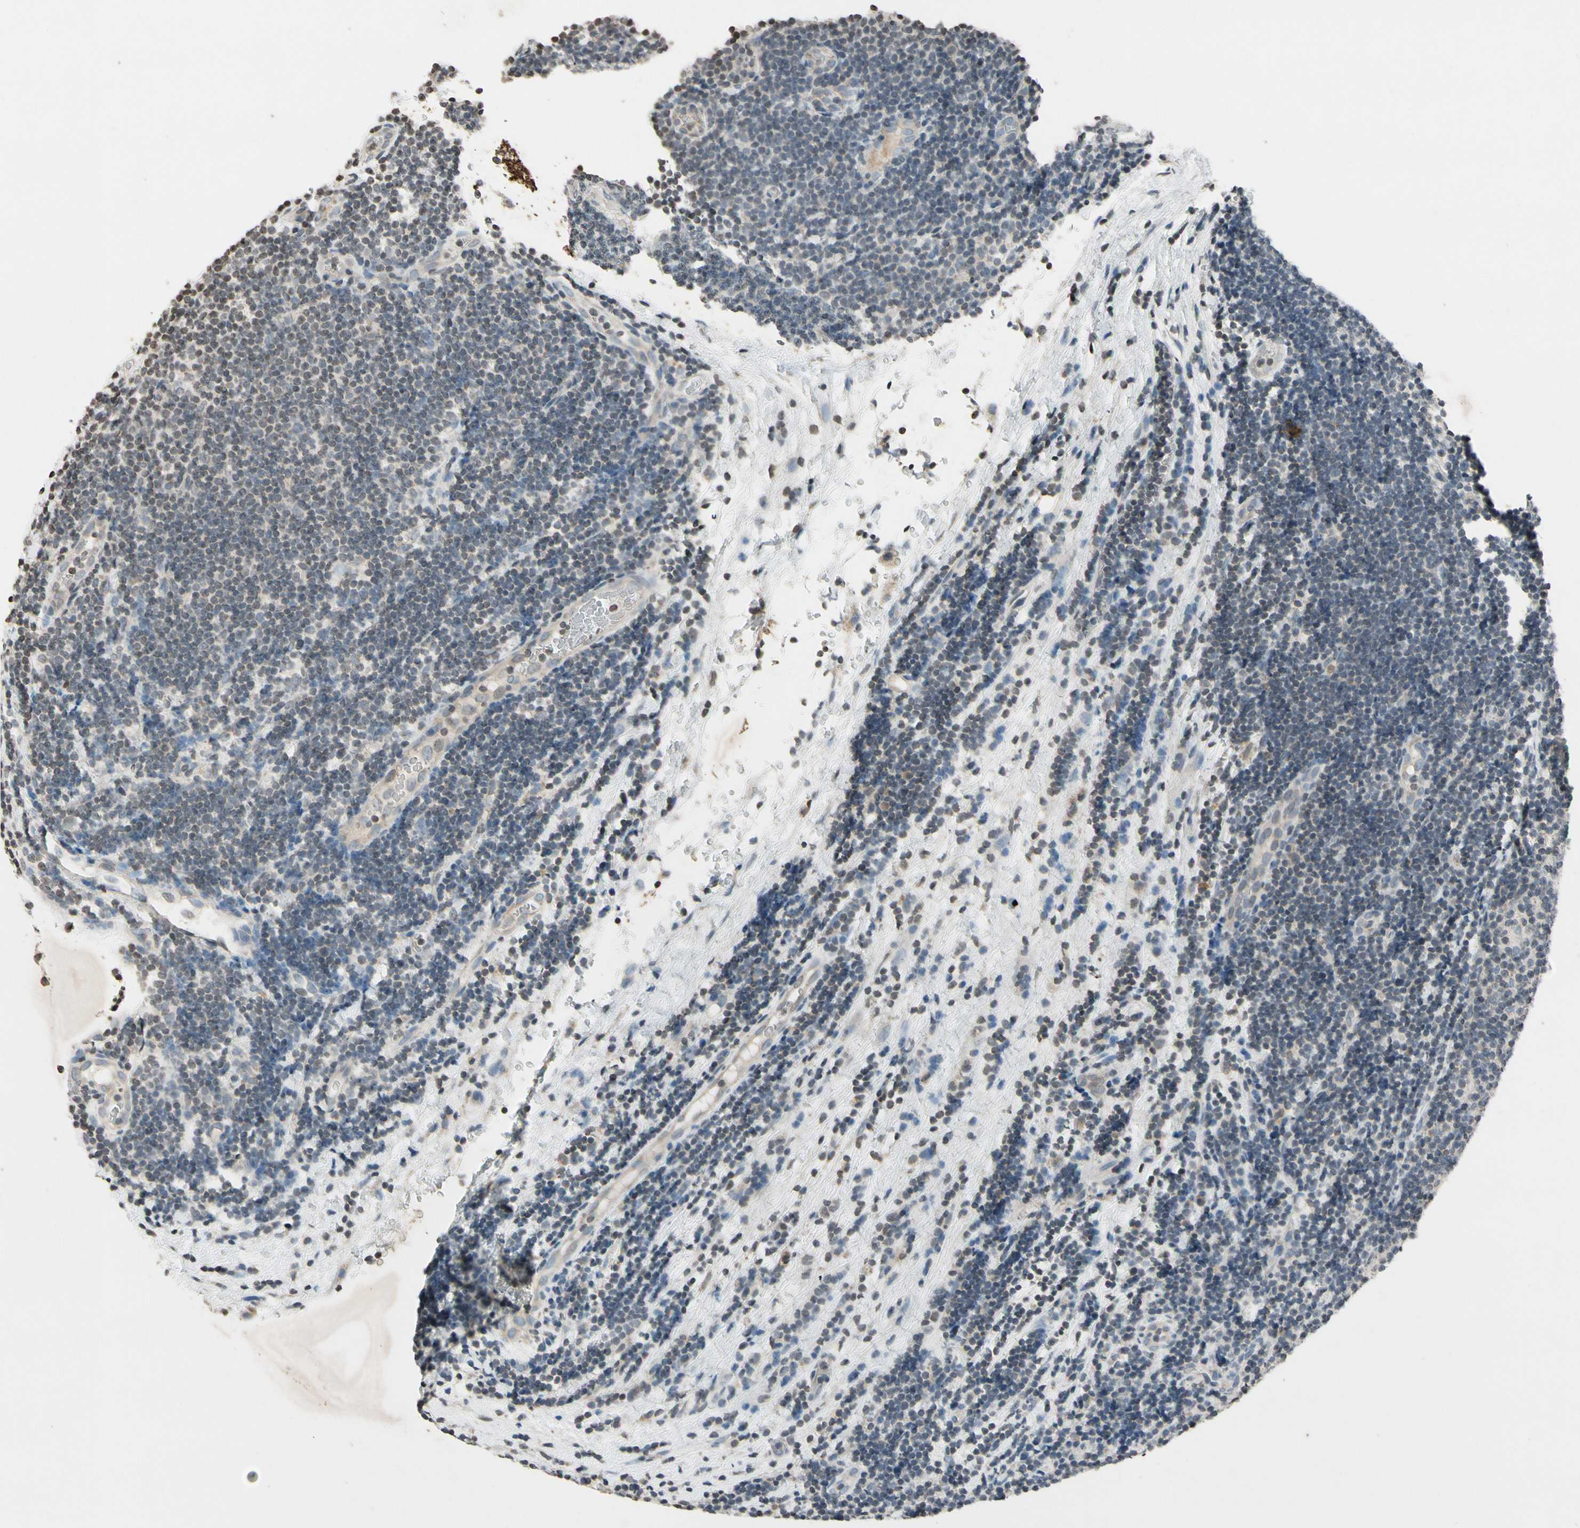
{"staining": {"intensity": "negative", "quantity": "none", "location": "none"}, "tissue": "lymphoma", "cell_type": "Tumor cells", "image_type": "cancer", "snomed": [{"axis": "morphology", "description": "Malignant lymphoma, non-Hodgkin's type, Low grade"}, {"axis": "topography", "description": "Lymph node"}], "caption": "Image shows no significant protein positivity in tumor cells of malignant lymphoma, non-Hodgkin's type (low-grade).", "gene": "CLDN11", "patient": {"sex": "male", "age": 83}}